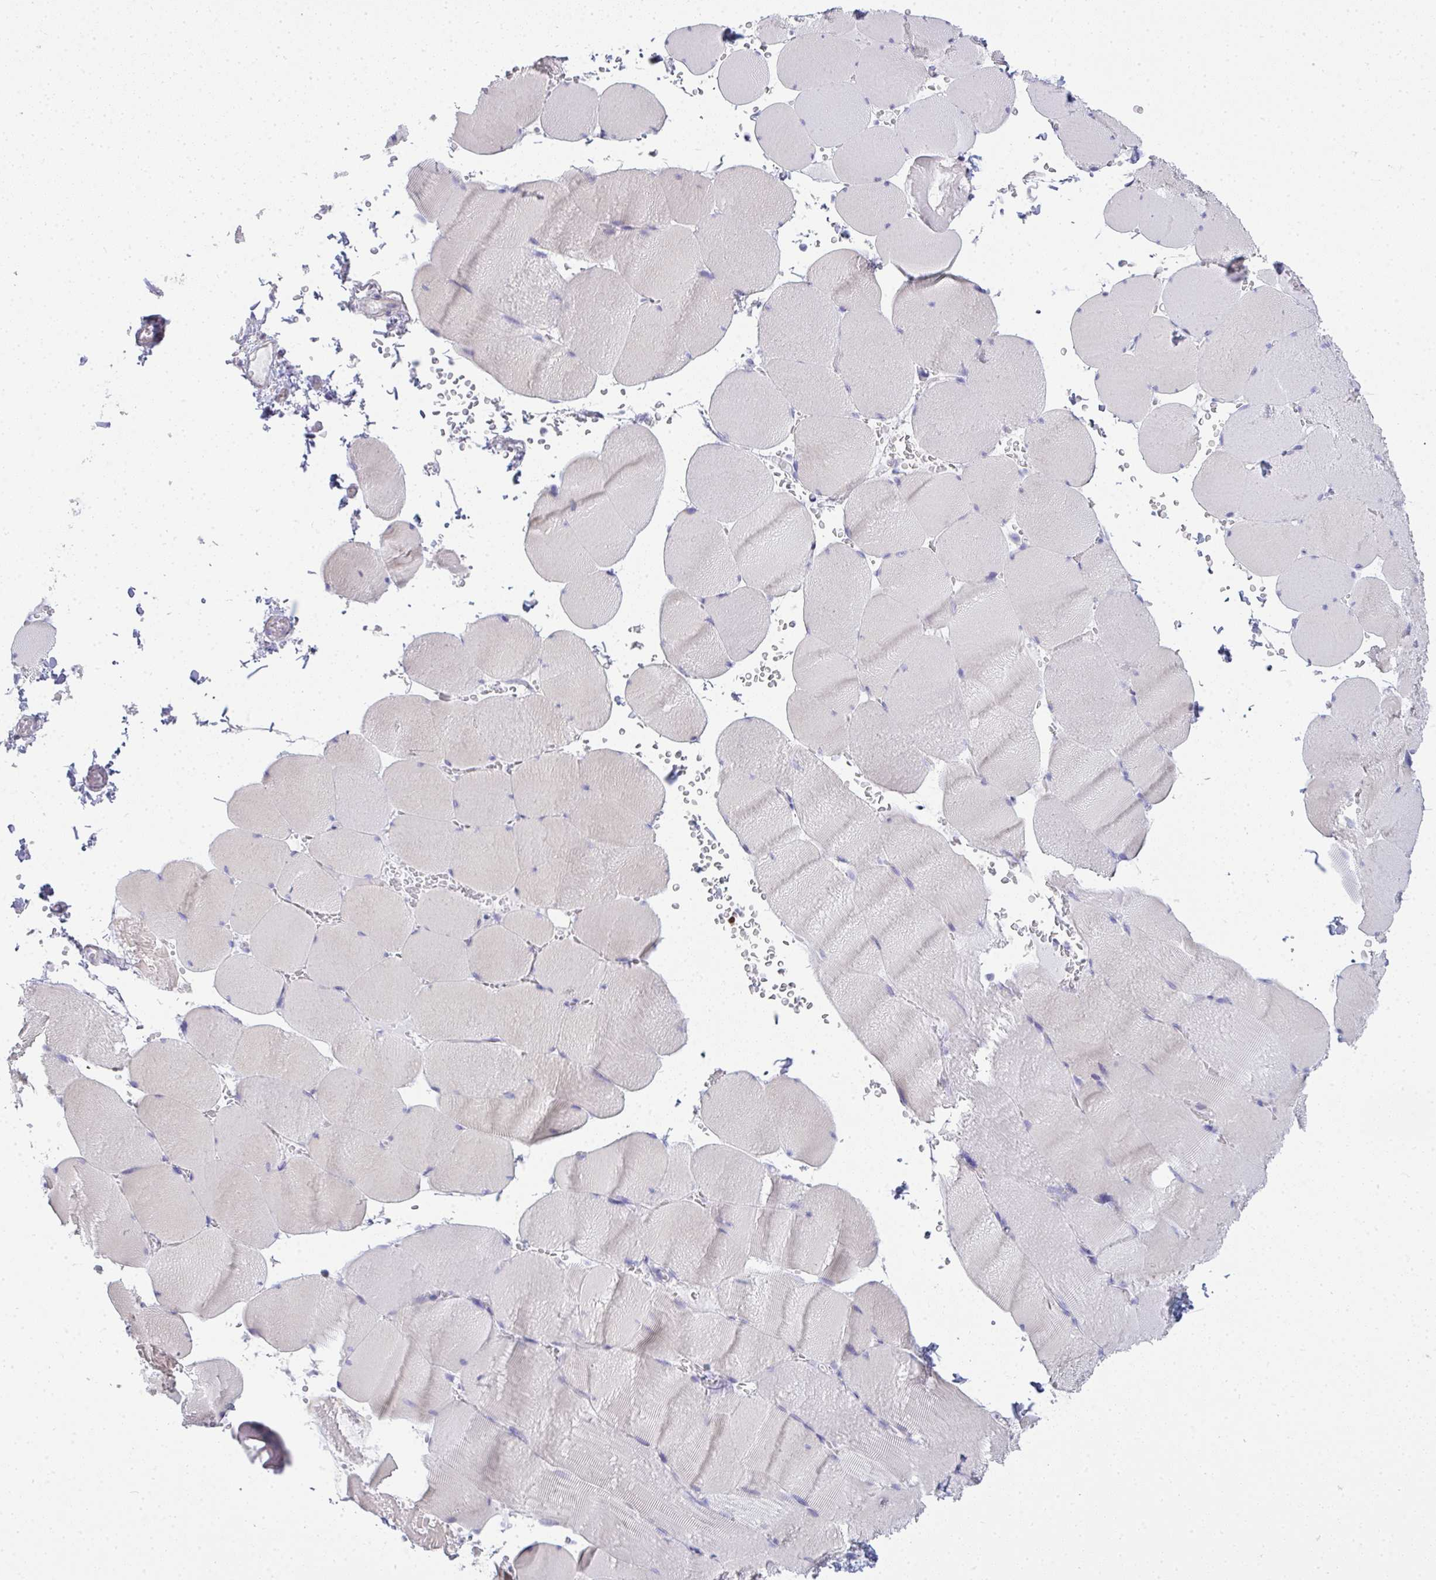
{"staining": {"intensity": "negative", "quantity": "none", "location": "none"}, "tissue": "skeletal muscle", "cell_type": "Myocytes", "image_type": "normal", "snomed": [{"axis": "morphology", "description": "Normal tissue, NOS"}, {"axis": "topography", "description": "Skeletal muscle"}, {"axis": "topography", "description": "Head-Neck"}], "caption": "A high-resolution histopathology image shows immunohistochemistry staining of unremarkable skeletal muscle, which demonstrates no significant expression in myocytes.", "gene": "GSDMB", "patient": {"sex": "male", "age": 66}}